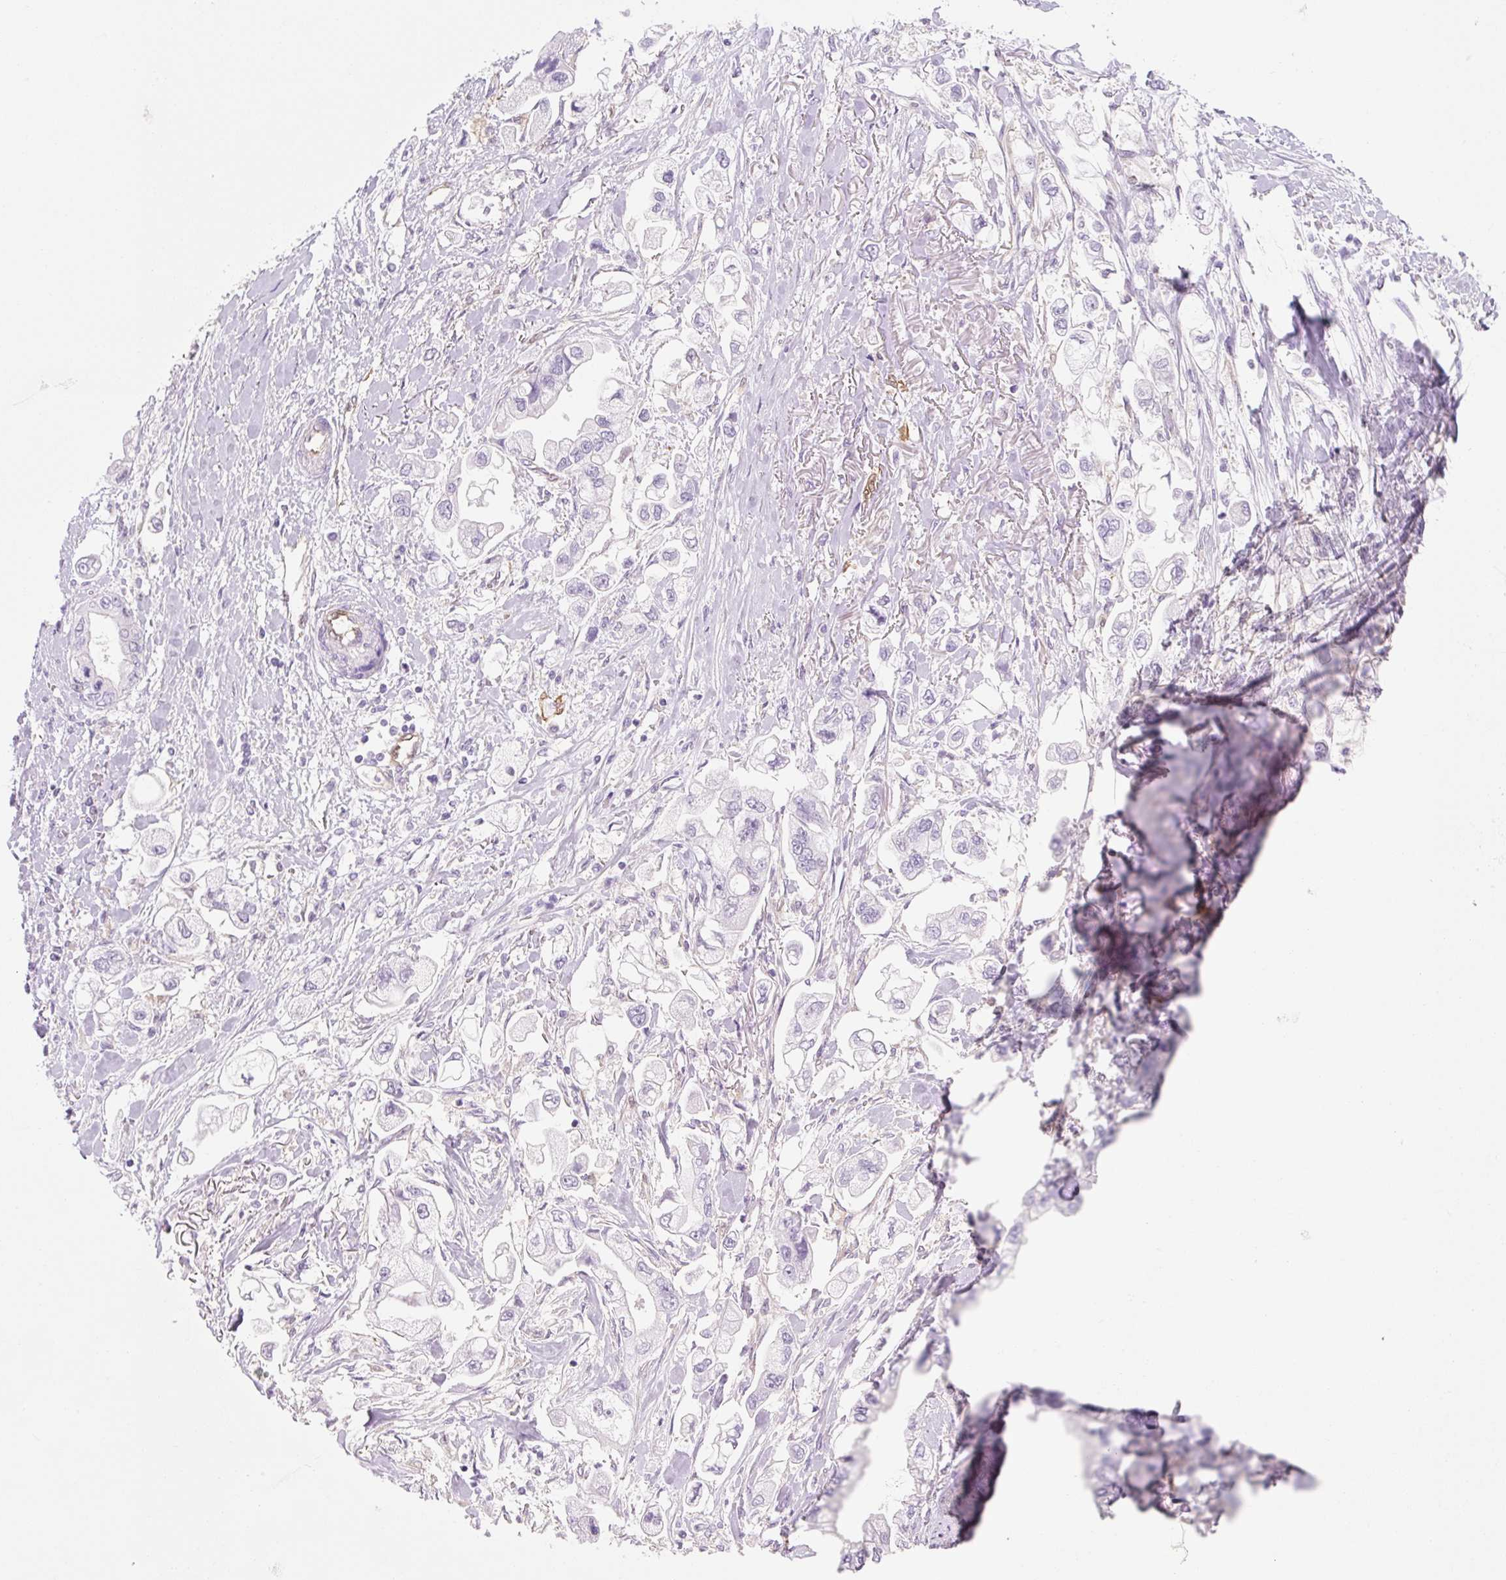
{"staining": {"intensity": "negative", "quantity": "none", "location": "none"}, "tissue": "stomach cancer", "cell_type": "Tumor cells", "image_type": "cancer", "snomed": [{"axis": "morphology", "description": "Adenocarcinoma, NOS"}, {"axis": "topography", "description": "Stomach"}], "caption": "Immunohistochemical staining of human stomach cancer (adenocarcinoma) reveals no significant positivity in tumor cells.", "gene": "FABP5", "patient": {"sex": "male", "age": 62}}